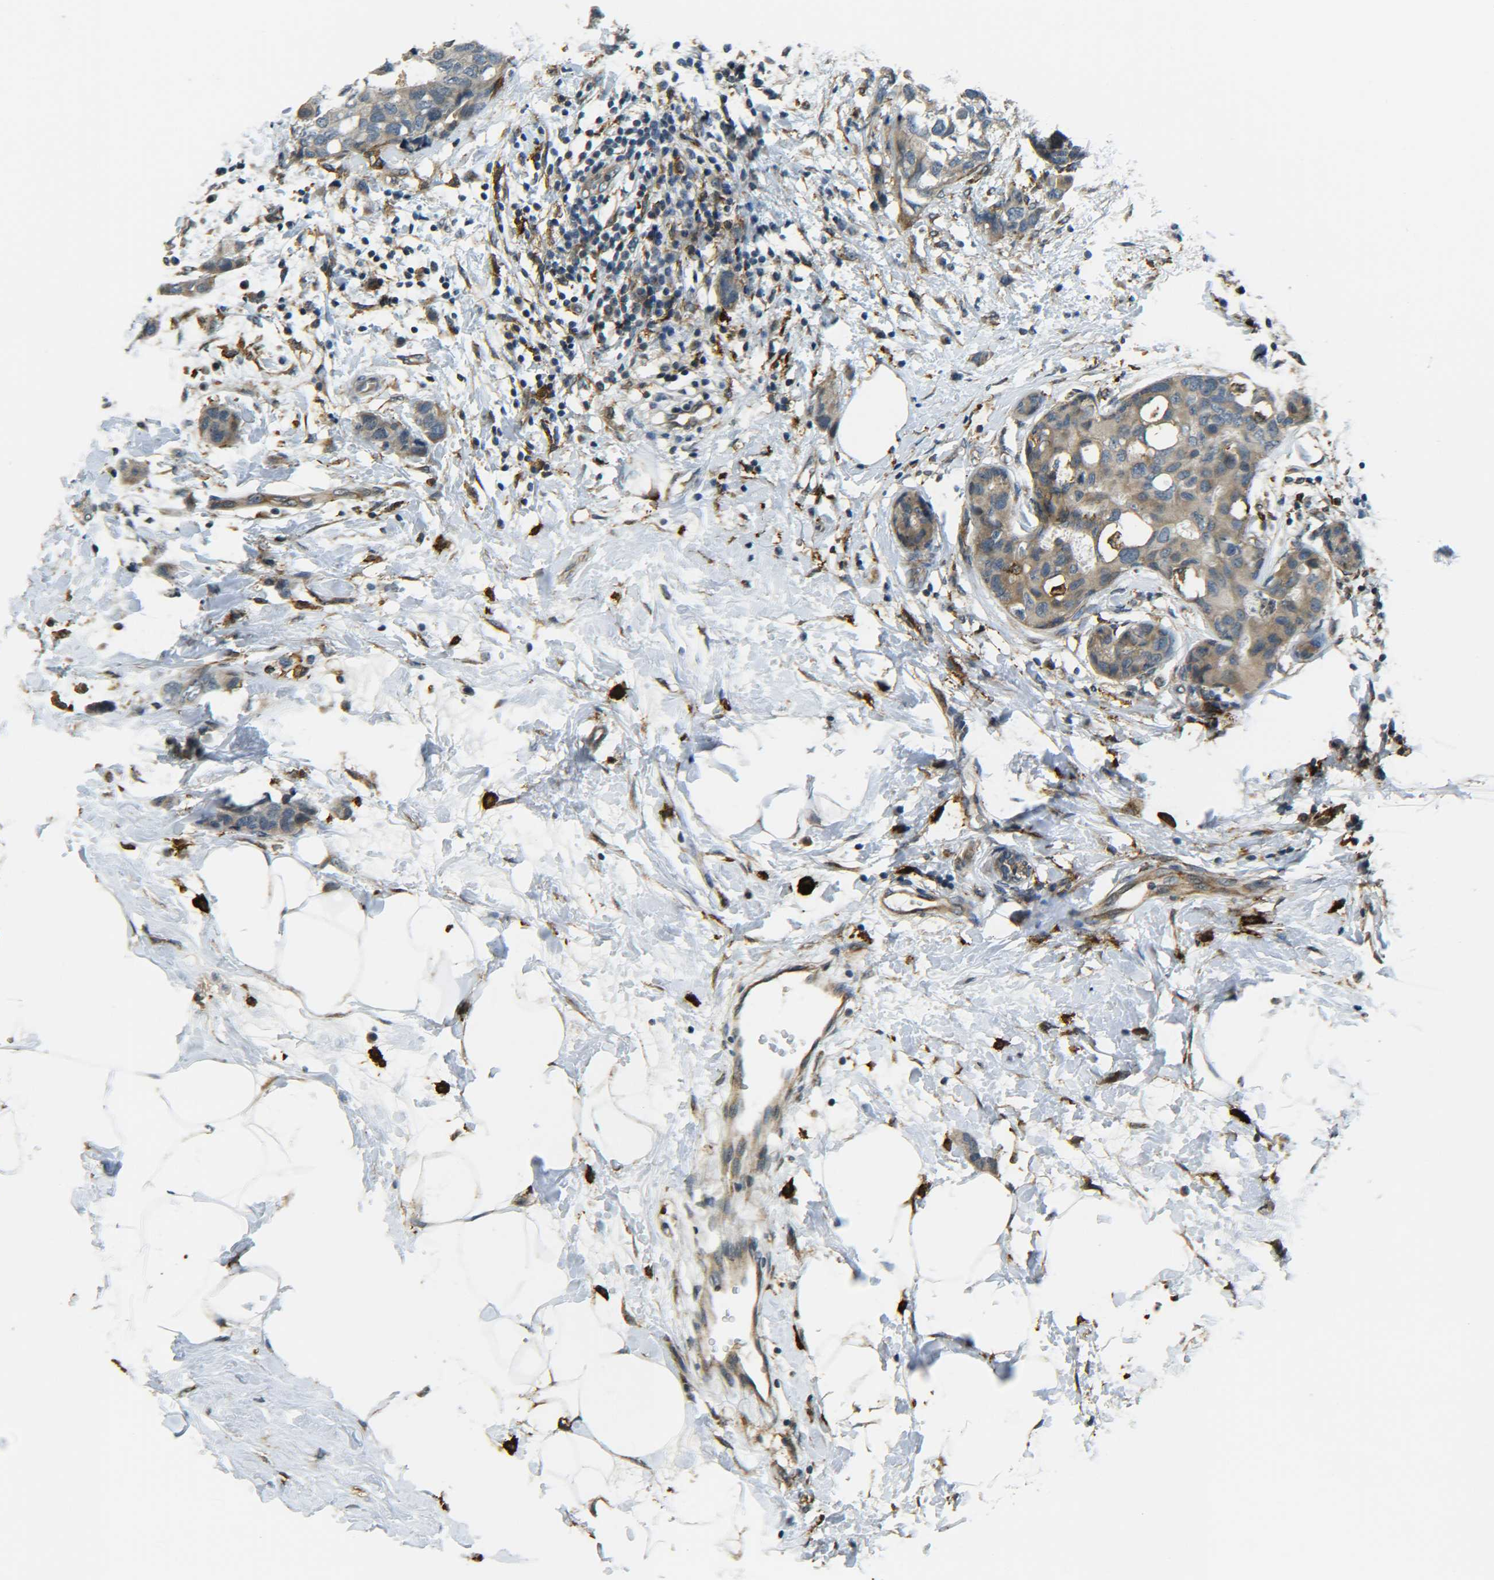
{"staining": {"intensity": "moderate", "quantity": ">75%", "location": "cytoplasmic/membranous"}, "tissue": "breast cancer", "cell_type": "Tumor cells", "image_type": "cancer", "snomed": [{"axis": "morphology", "description": "Normal tissue, NOS"}, {"axis": "morphology", "description": "Duct carcinoma"}, {"axis": "topography", "description": "Breast"}], "caption": "The histopathology image shows a brown stain indicating the presence of a protein in the cytoplasmic/membranous of tumor cells in breast cancer (invasive ductal carcinoma). The staining is performed using DAB brown chromogen to label protein expression. The nuclei are counter-stained blue using hematoxylin.", "gene": "DAB2", "patient": {"sex": "female", "age": 50}}